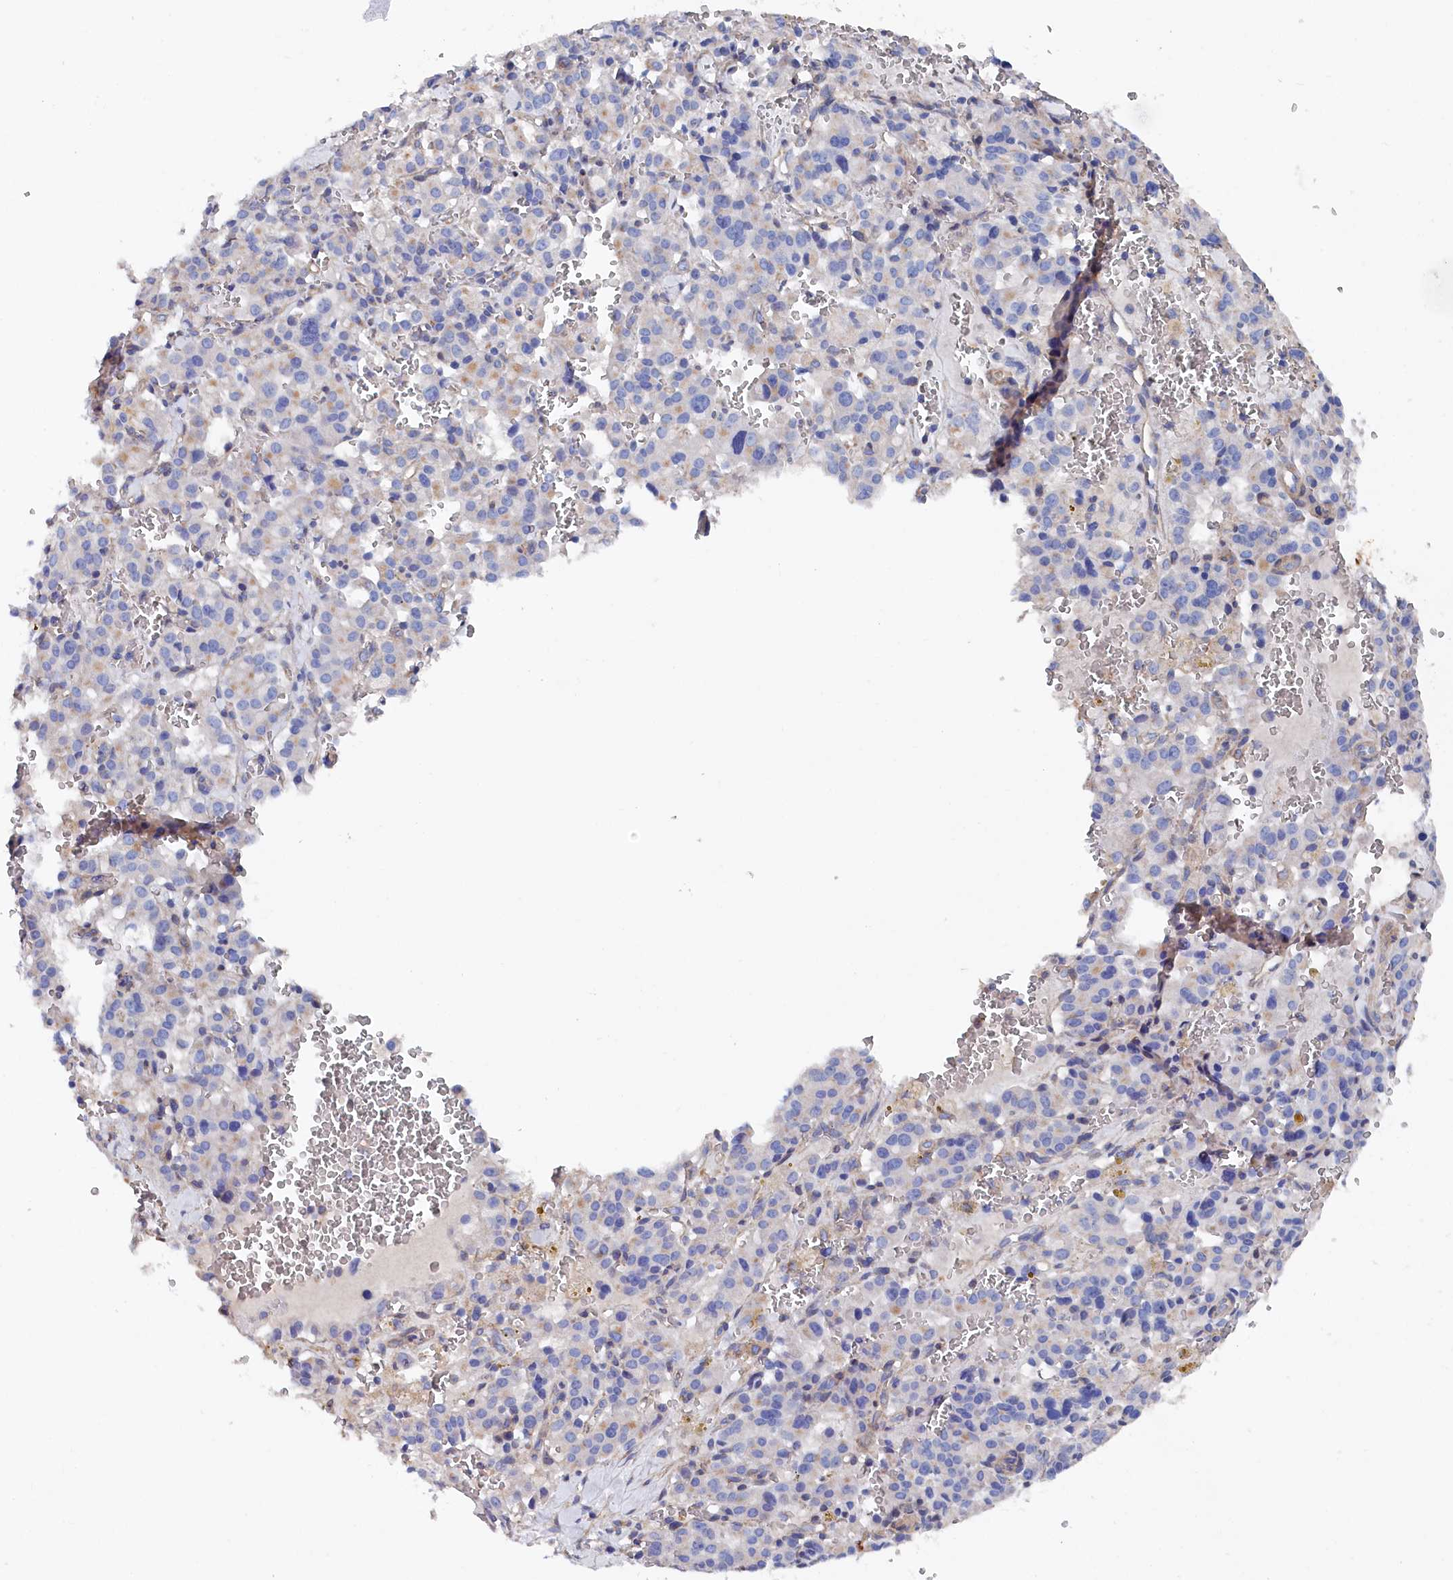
{"staining": {"intensity": "weak", "quantity": "<25%", "location": "cytoplasmic/membranous"}, "tissue": "pancreatic cancer", "cell_type": "Tumor cells", "image_type": "cancer", "snomed": [{"axis": "morphology", "description": "Adenocarcinoma, NOS"}, {"axis": "topography", "description": "Pancreas"}], "caption": "This photomicrograph is of pancreatic cancer stained with immunohistochemistry (IHC) to label a protein in brown with the nuclei are counter-stained blue. There is no expression in tumor cells. (Brightfield microscopy of DAB immunohistochemistry at high magnification).", "gene": "BHMT", "patient": {"sex": "male", "age": 65}}